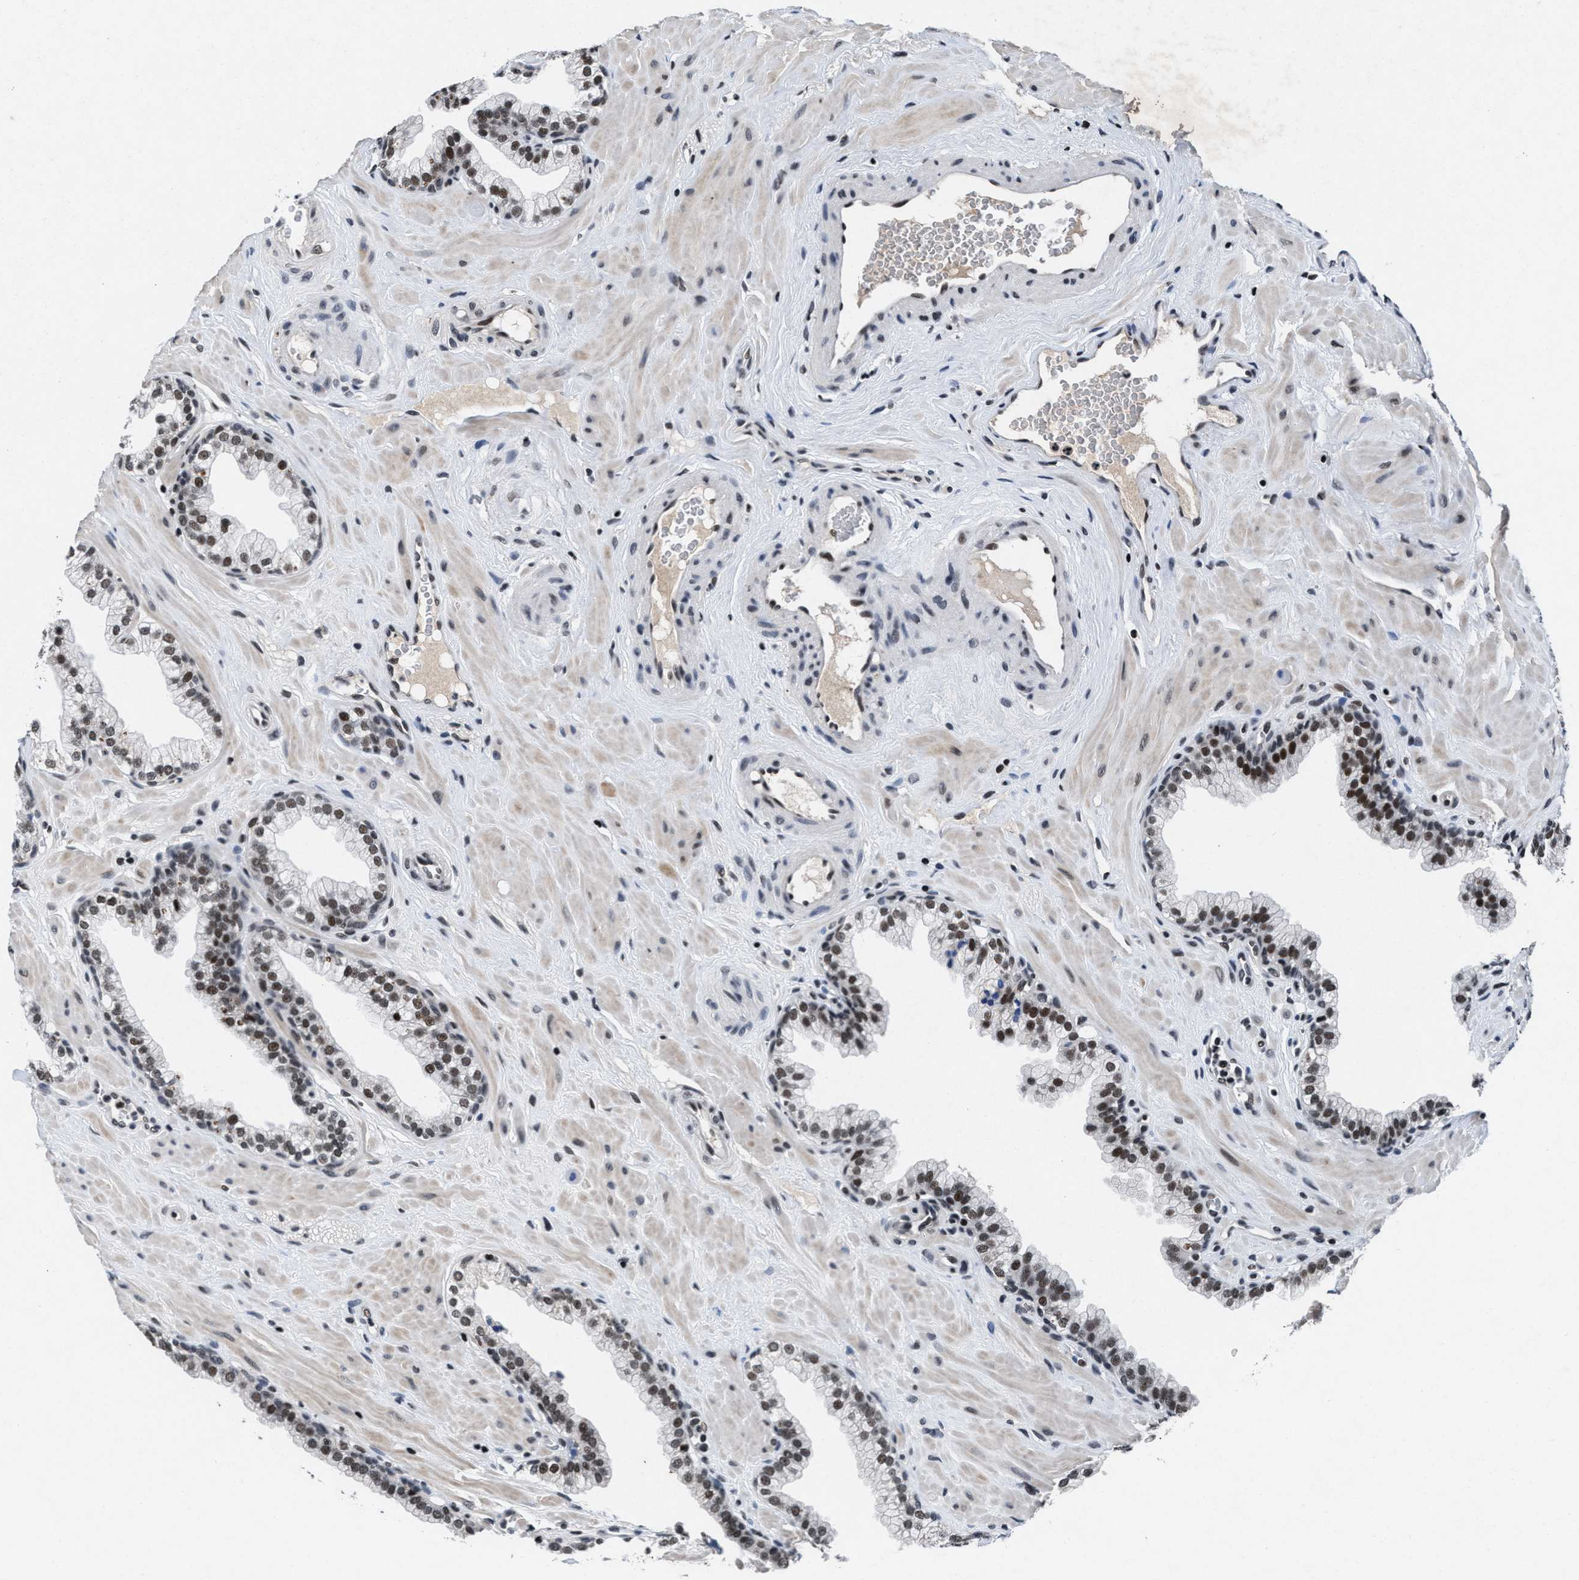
{"staining": {"intensity": "moderate", "quantity": ">75%", "location": "nuclear"}, "tissue": "prostate", "cell_type": "Glandular cells", "image_type": "normal", "snomed": [{"axis": "morphology", "description": "Normal tissue, NOS"}, {"axis": "morphology", "description": "Urothelial carcinoma, Low grade"}, {"axis": "topography", "description": "Urinary bladder"}, {"axis": "topography", "description": "Prostate"}], "caption": "This histopathology image demonstrates normal prostate stained with immunohistochemistry to label a protein in brown. The nuclear of glandular cells show moderate positivity for the protein. Nuclei are counter-stained blue.", "gene": "WDR81", "patient": {"sex": "male", "age": 60}}